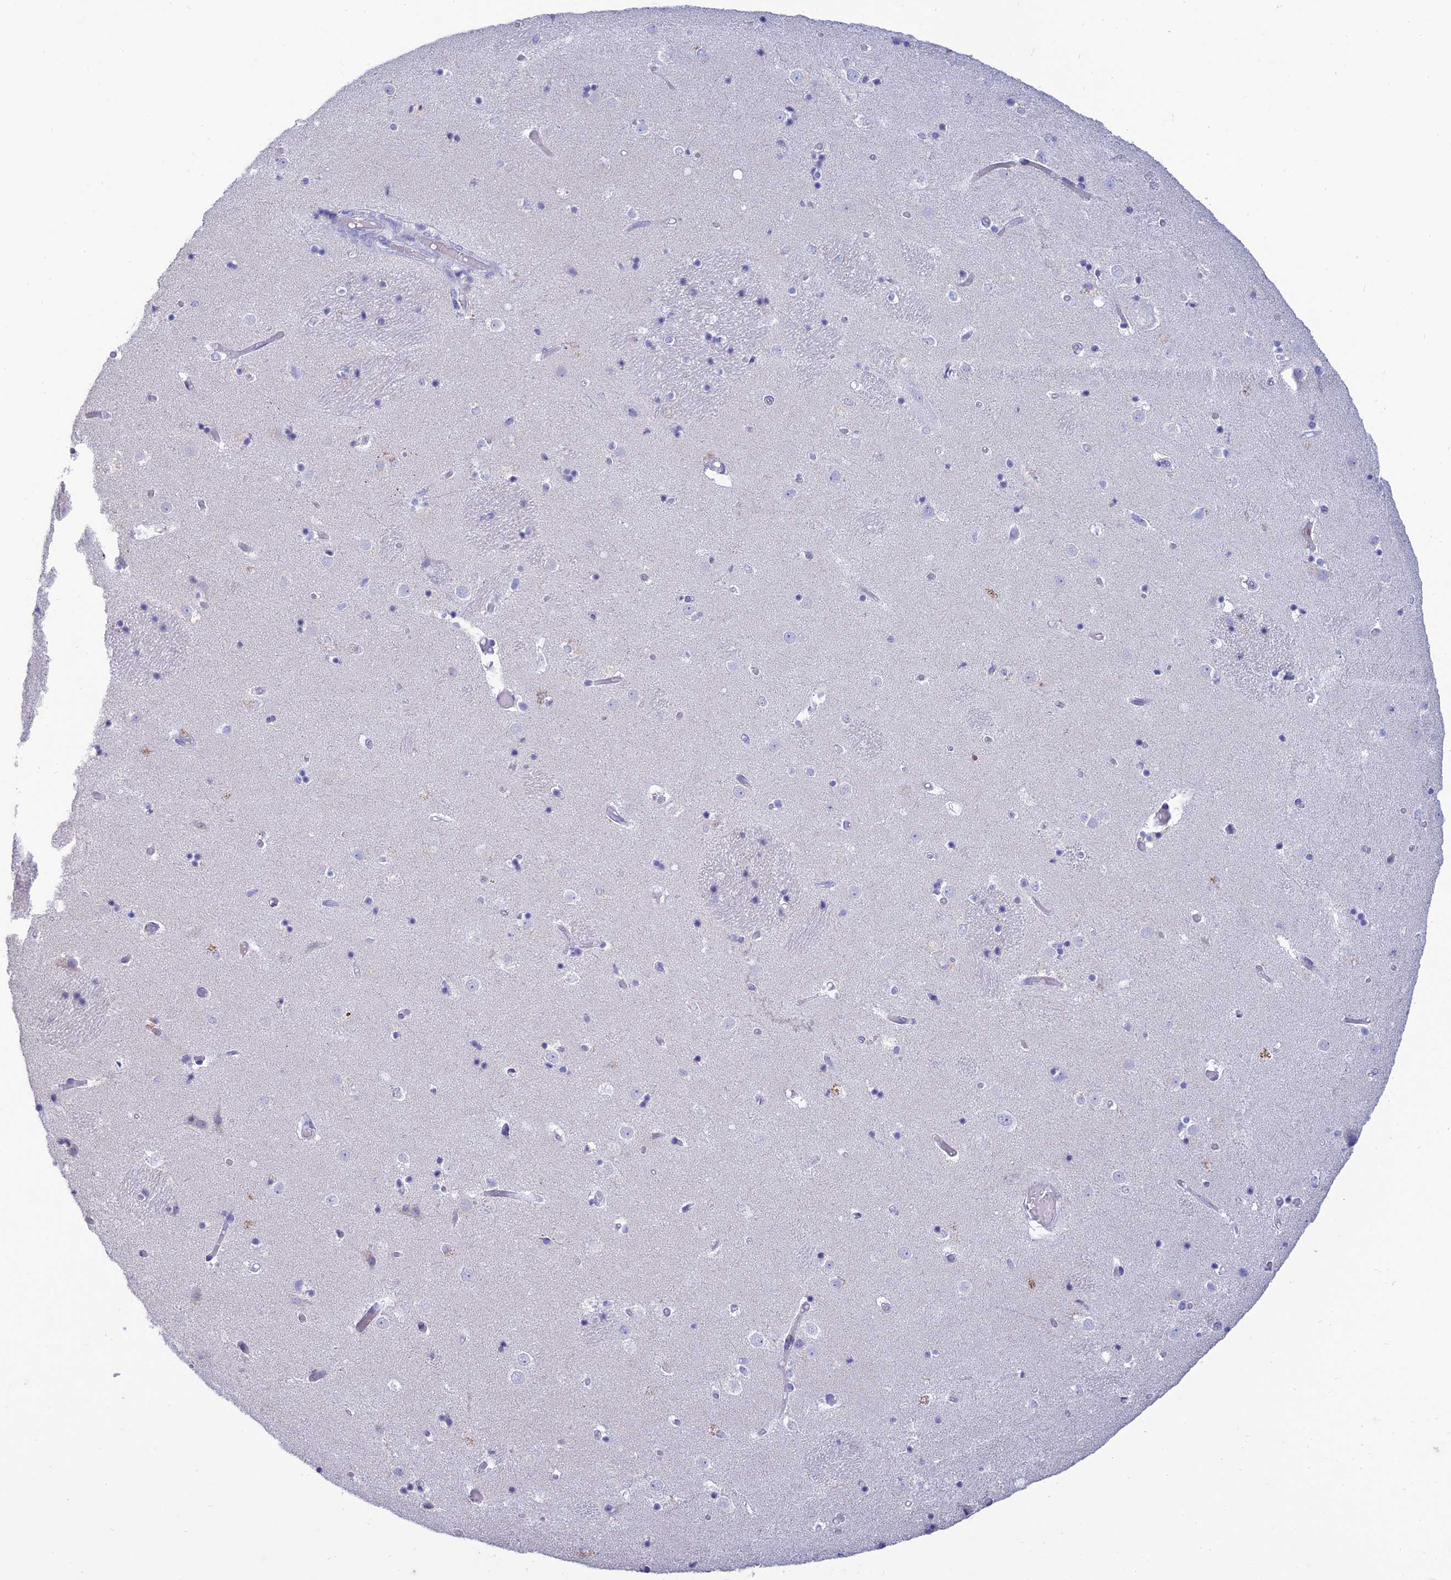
{"staining": {"intensity": "negative", "quantity": "none", "location": "none"}, "tissue": "caudate", "cell_type": "Glial cells", "image_type": "normal", "snomed": [{"axis": "morphology", "description": "Normal tissue, NOS"}, {"axis": "topography", "description": "Lateral ventricle wall"}], "caption": "The image demonstrates no significant expression in glial cells of caudate. Nuclei are stained in blue.", "gene": "MAL2", "patient": {"sex": "female", "age": 52}}